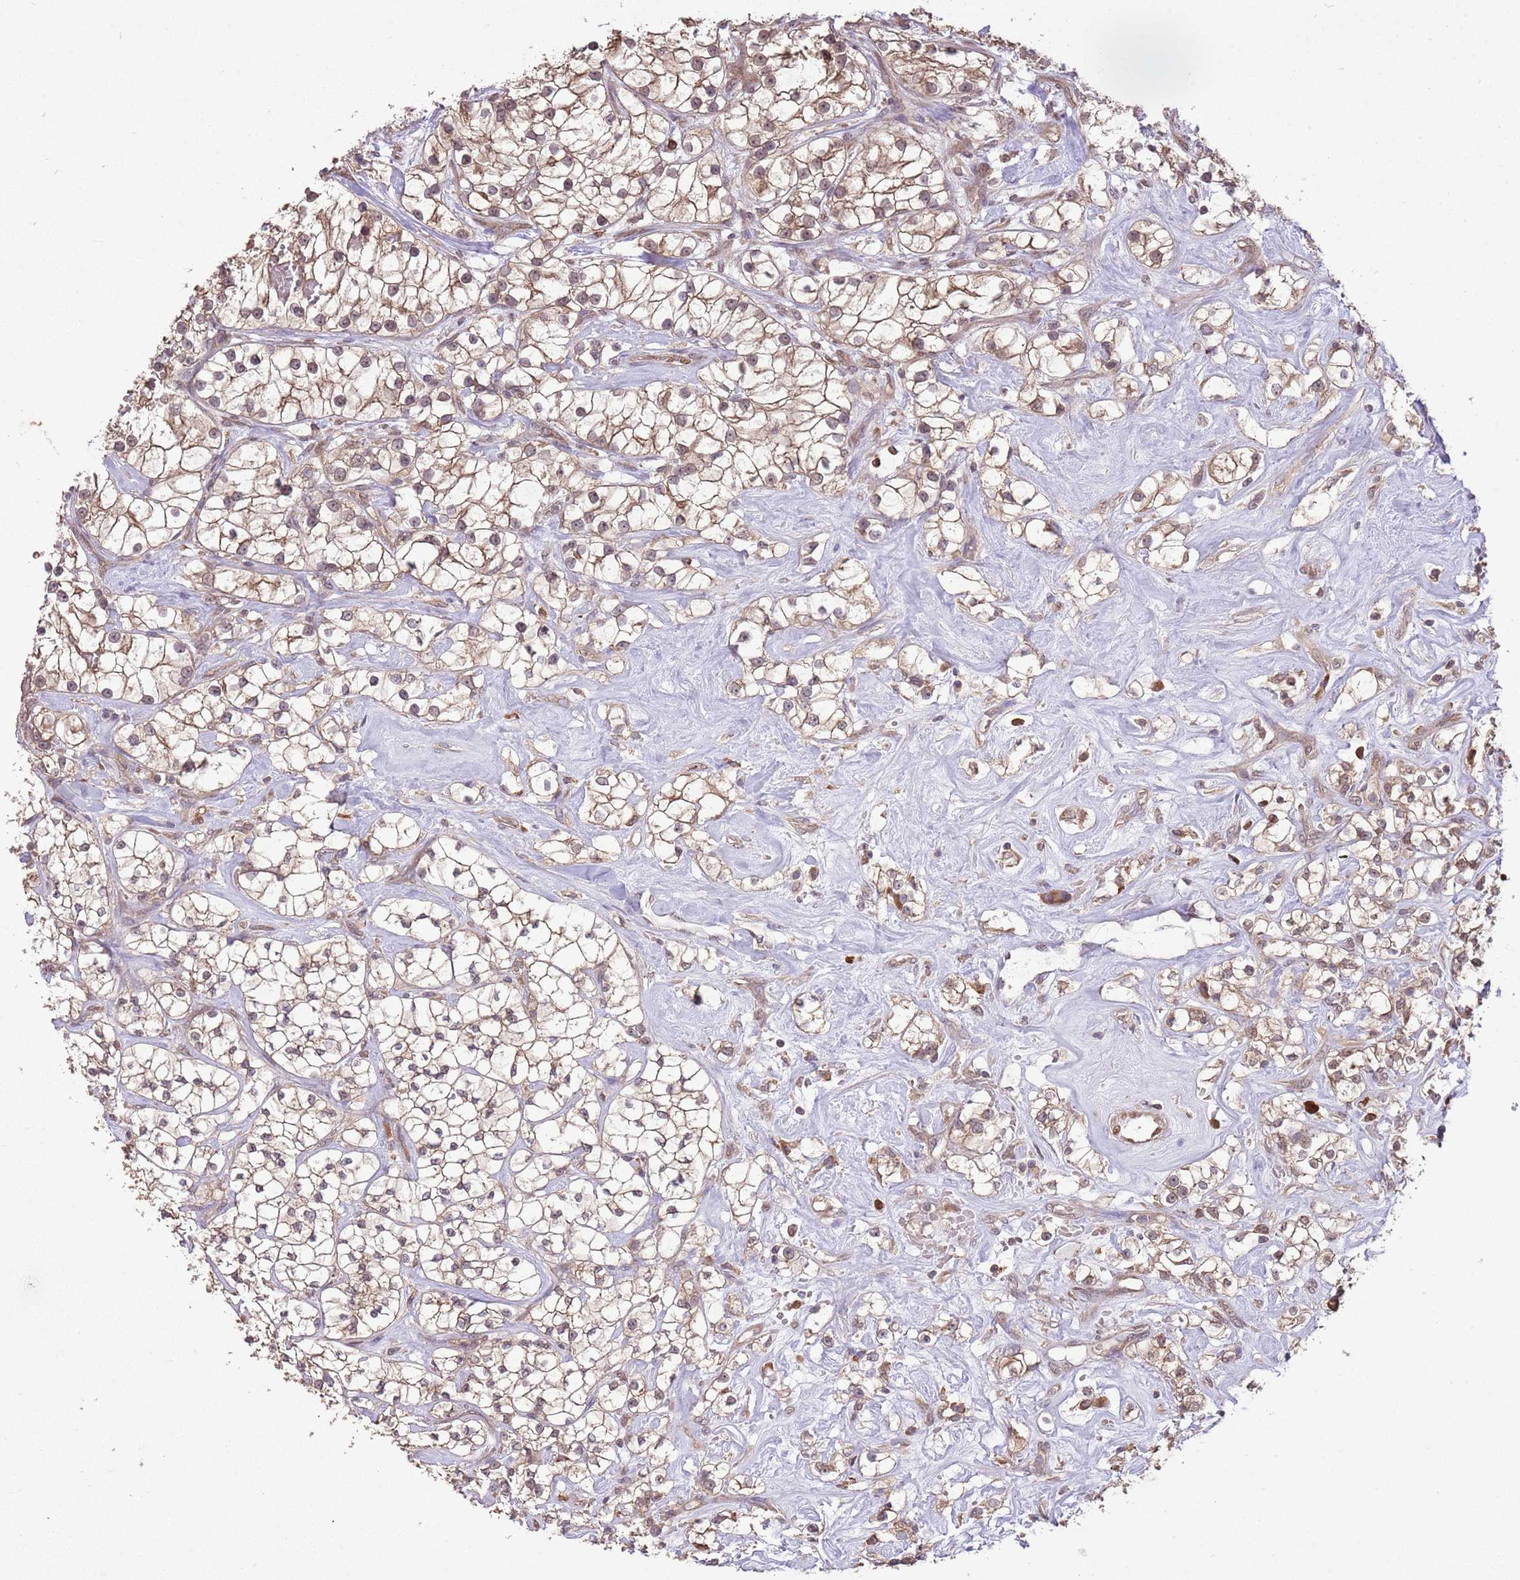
{"staining": {"intensity": "moderate", "quantity": ">75%", "location": "cytoplasmic/membranous,nuclear"}, "tissue": "renal cancer", "cell_type": "Tumor cells", "image_type": "cancer", "snomed": [{"axis": "morphology", "description": "Adenocarcinoma, NOS"}, {"axis": "topography", "description": "Kidney"}], "caption": "IHC staining of renal cancer, which reveals medium levels of moderate cytoplasmic/membranous and nuclear positivity in about >75% of tumor cells indicating moderate cytoplasmic/membranous and nuclear protein staining. The staining was performed using DAB (brown) for protein detection and nuclei were counterstained in hematoxylin (blue).", "gene": "AMIGO1", "patient": {"sex": "male", "age": 77}}